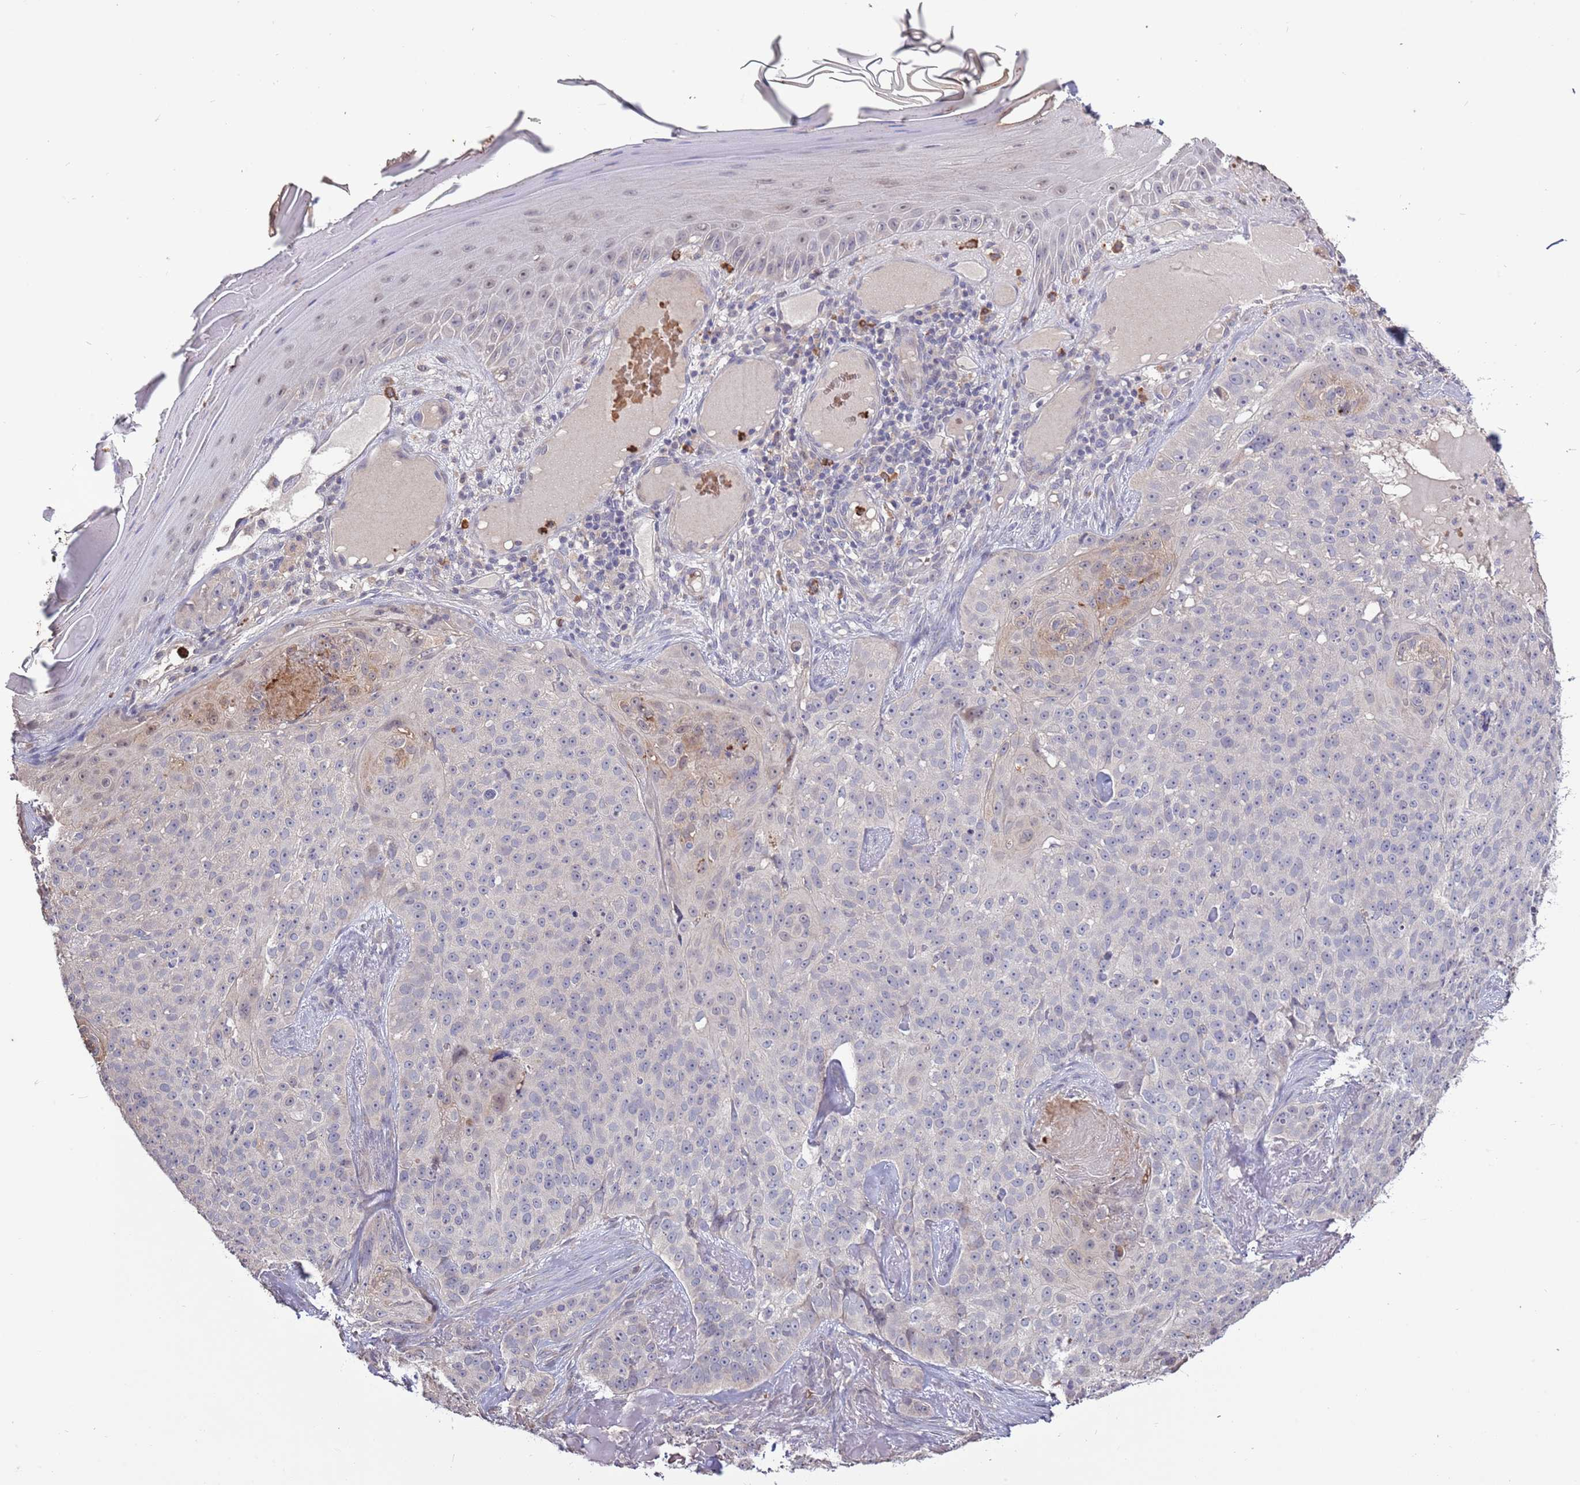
{"staining": {"intensity": "negative", "quantity": "none", "location": "none"}, "tissue": "skin cancer", "cell_type": "Tumor cells", "image_type": "cancer", "snomed": [{"axis": "morphology", "description": "Basal cell carcinoma"}, {"axis": "topography", "description": "Skin"}], "caption": "Tumor cells are negative for protein expression in human skin basal cell carcinoma. (DAB (3,3'-diaminobenzidine) IHC visualized using brightfield microscopy, high magnification).", "gene": "P2RY13", "patient": {"sex": "female", "age": 92}}